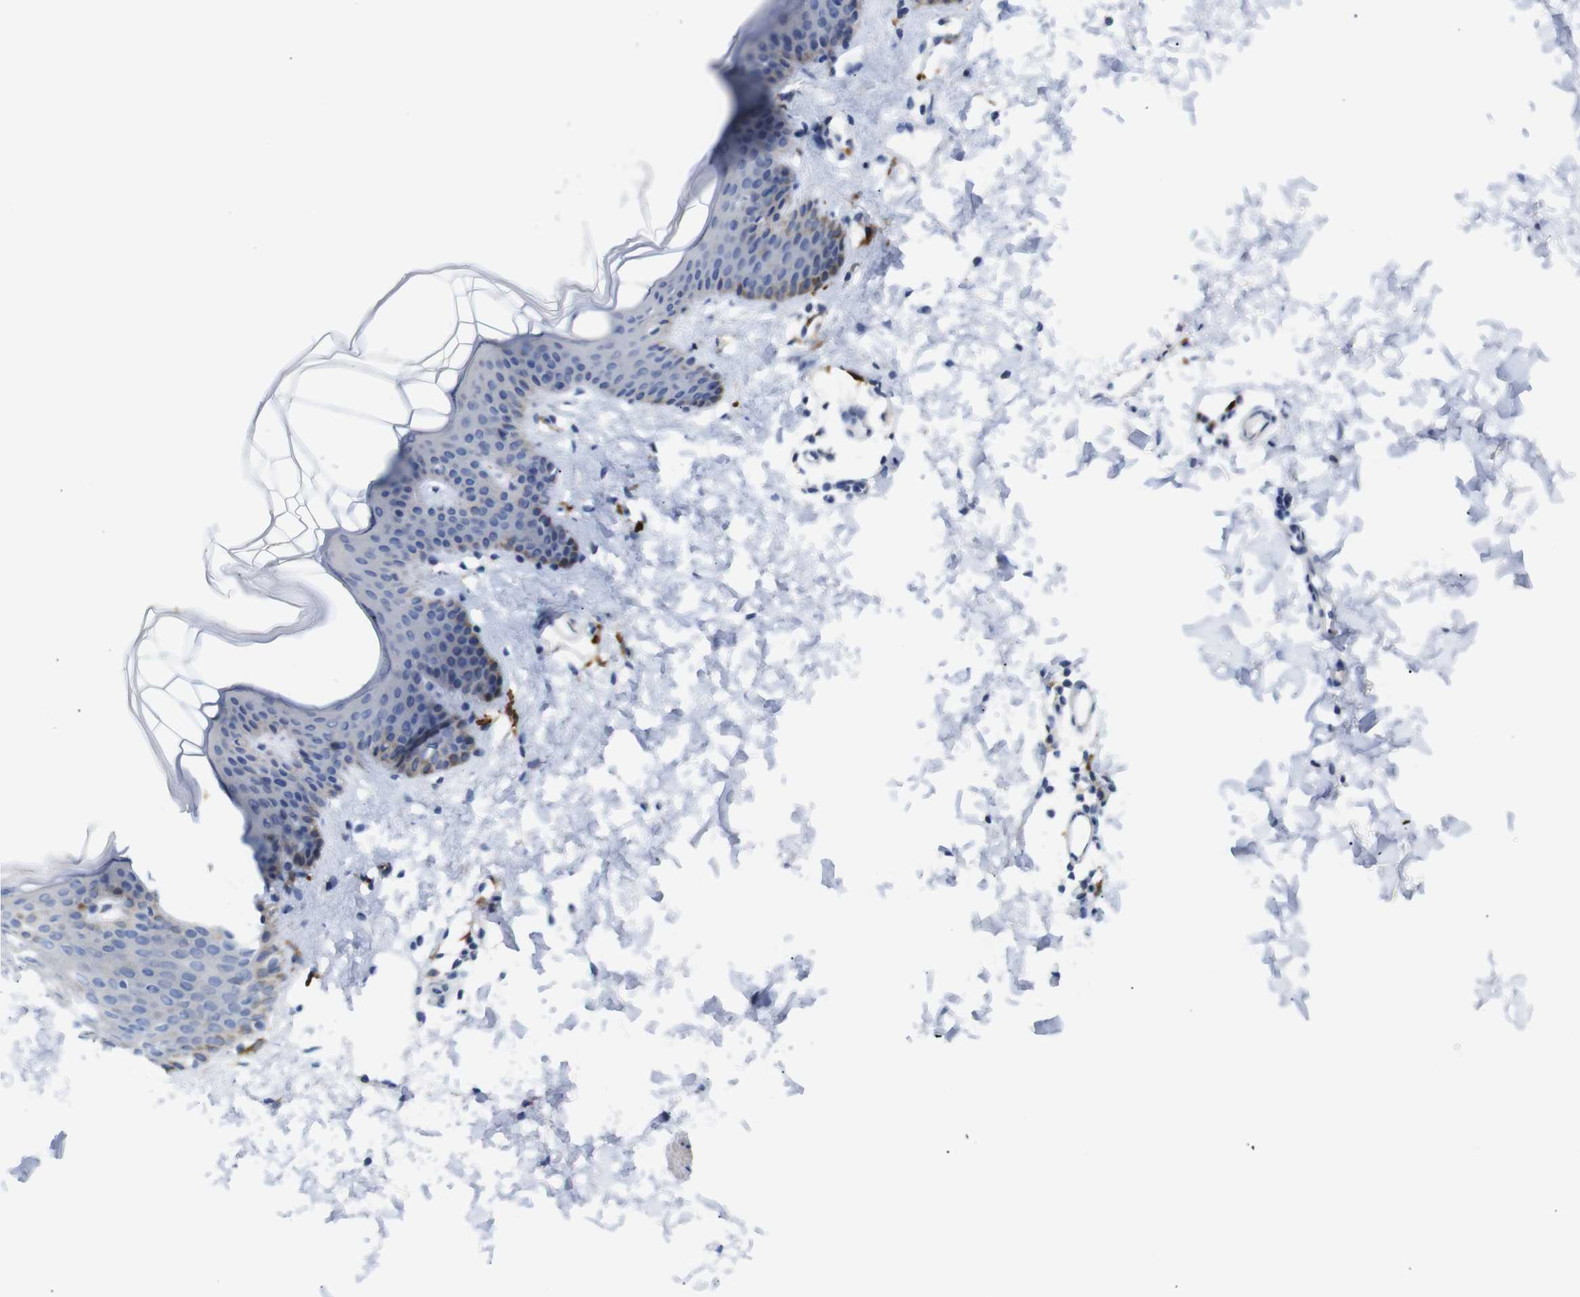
{"staining": {"intensity": "negative", "quantity": "none", "location": "none"}, "tissue": "skin", "cell_type": "Fibroblasts", "image_type": "normal", "snomed": [{"axis": "morphology", "description": "Normal tissue, NOS"}, {"axis": "topography", "description": "Skin"}], "caption": "Immunohistochemical staining of normal skin displays no significant positivity in fibroblasts.", "gene": "ALOX15", "patient": {"sex": "female", "age": 17}}